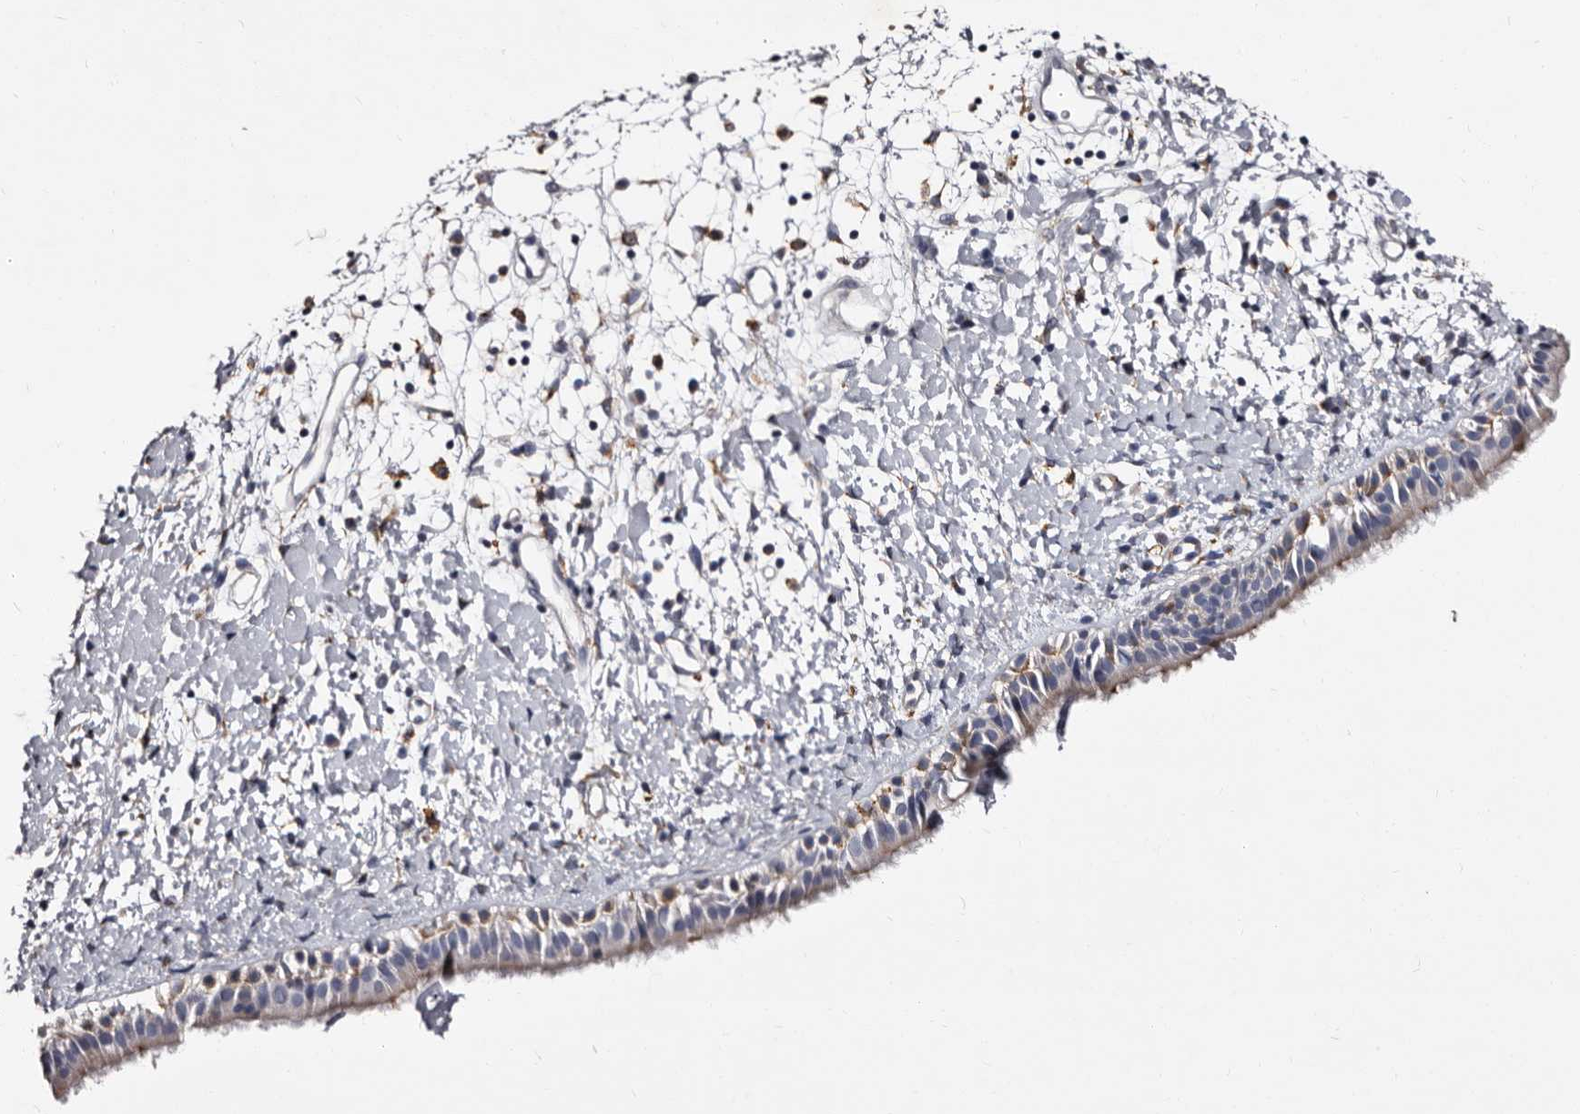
{"staining": {"intensity": "weak", "quantity": "25%-75%", "location": "cytoplasmic/membranous"}, "tissue": "nasopharynx", "cell_type": "Respiratory epithelial cells", "image_type": "normal", "snomed": [{"axis": "morphology", "description": "Normal tissue, NOS"}, {"axis": "topography", "description": "Nasopharynx"}], "caption": "Unremarkable nasopharynx demonstrates weak cytoplasmic/membranous staining in approximately 25%-75% of respiratory epithelial cells, visualized by immunohistochemistry.", "gene": "AUNIP", "patient": {"sex": "male", "age": 22}}